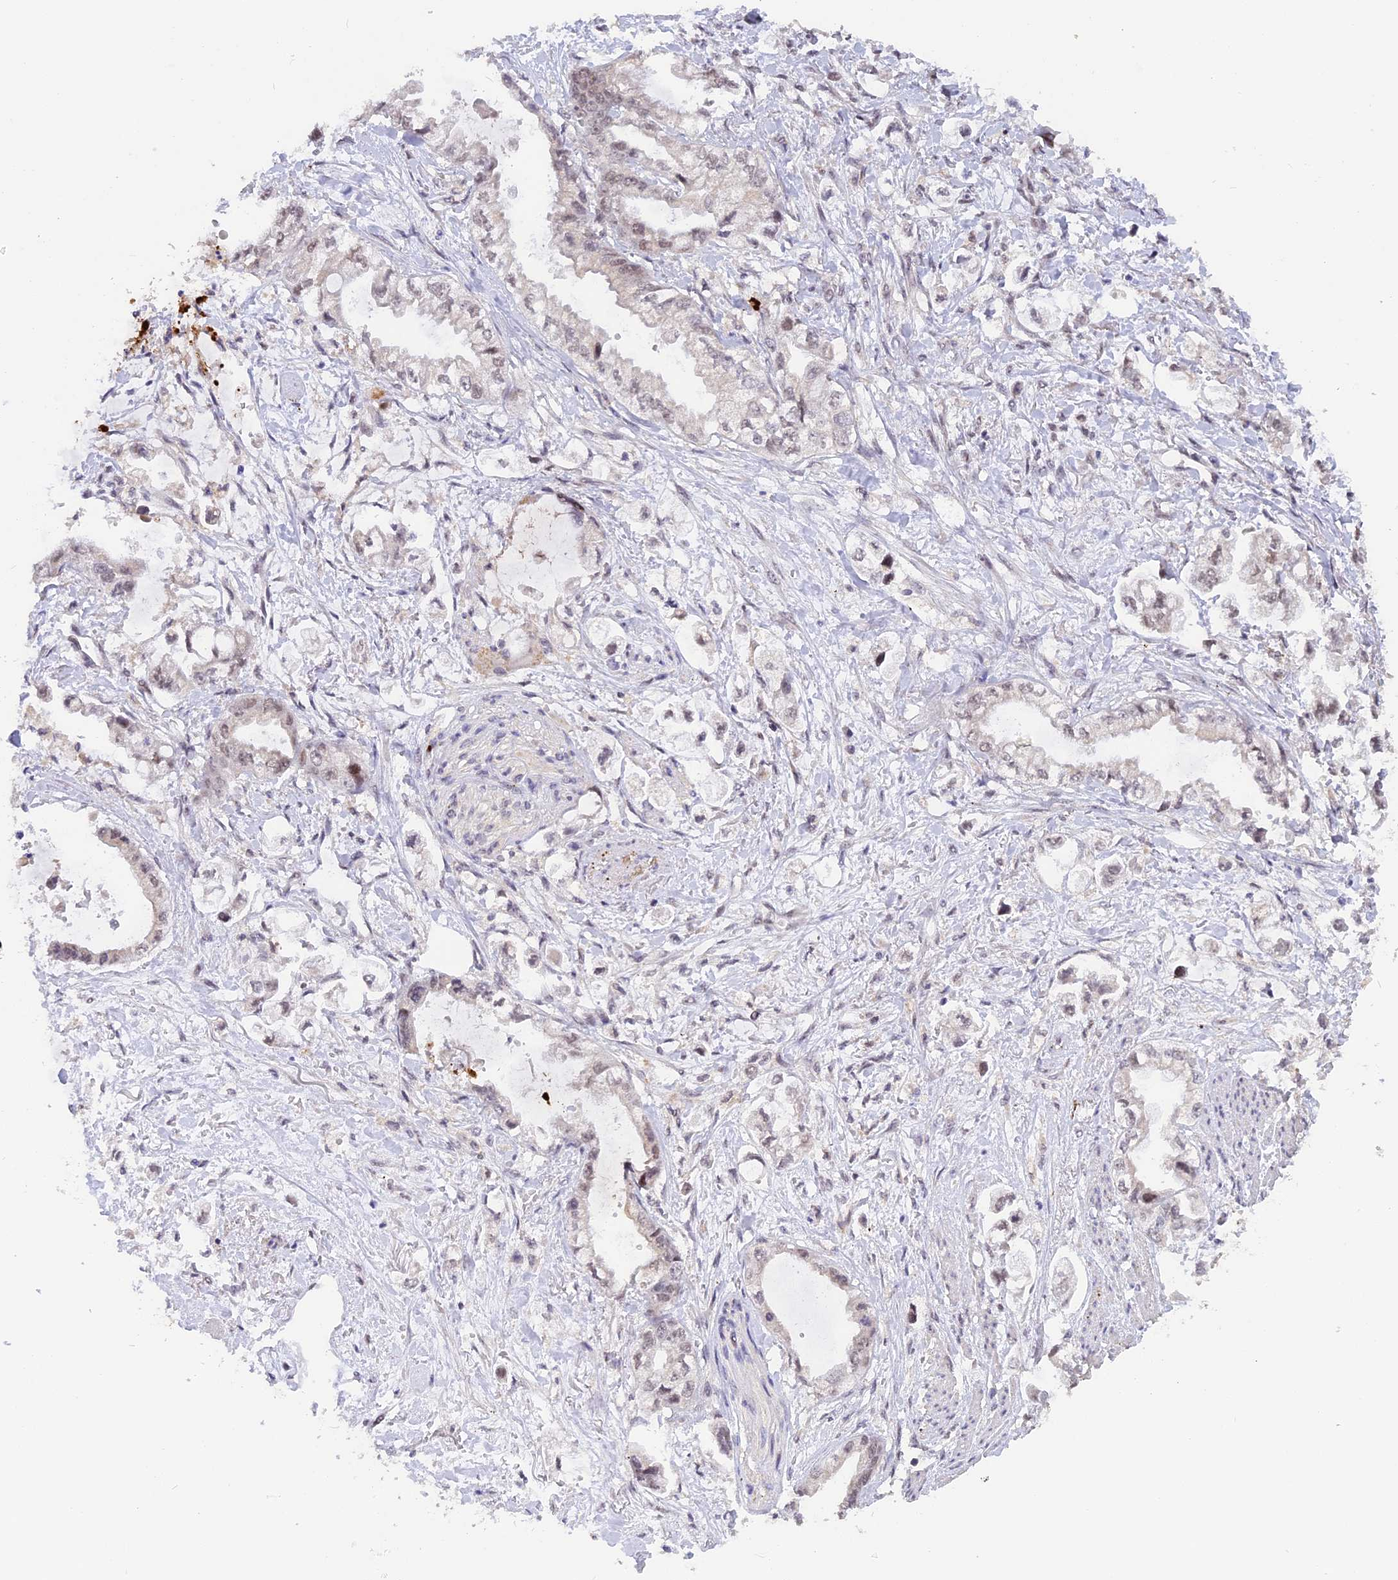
{"staining": {"intensity": "negative", "quantity": "none", "location": "none"}, "tissue": "stomach cancer", "cell_type": "Tumor cells", "image_type": "cancer", "snomed": [{"axis": "morphology", "description": "Adenocarcinoma, NOS"}, {"axis": "topography", "description": "Stomach"}], "caption": "DAB immunohistochemical staining of human adenocarcinoma (stomach) shows no significant expression in tumor cells.", "gene": "POLR2C", "patient": {"sex": "male", "age": 62}}